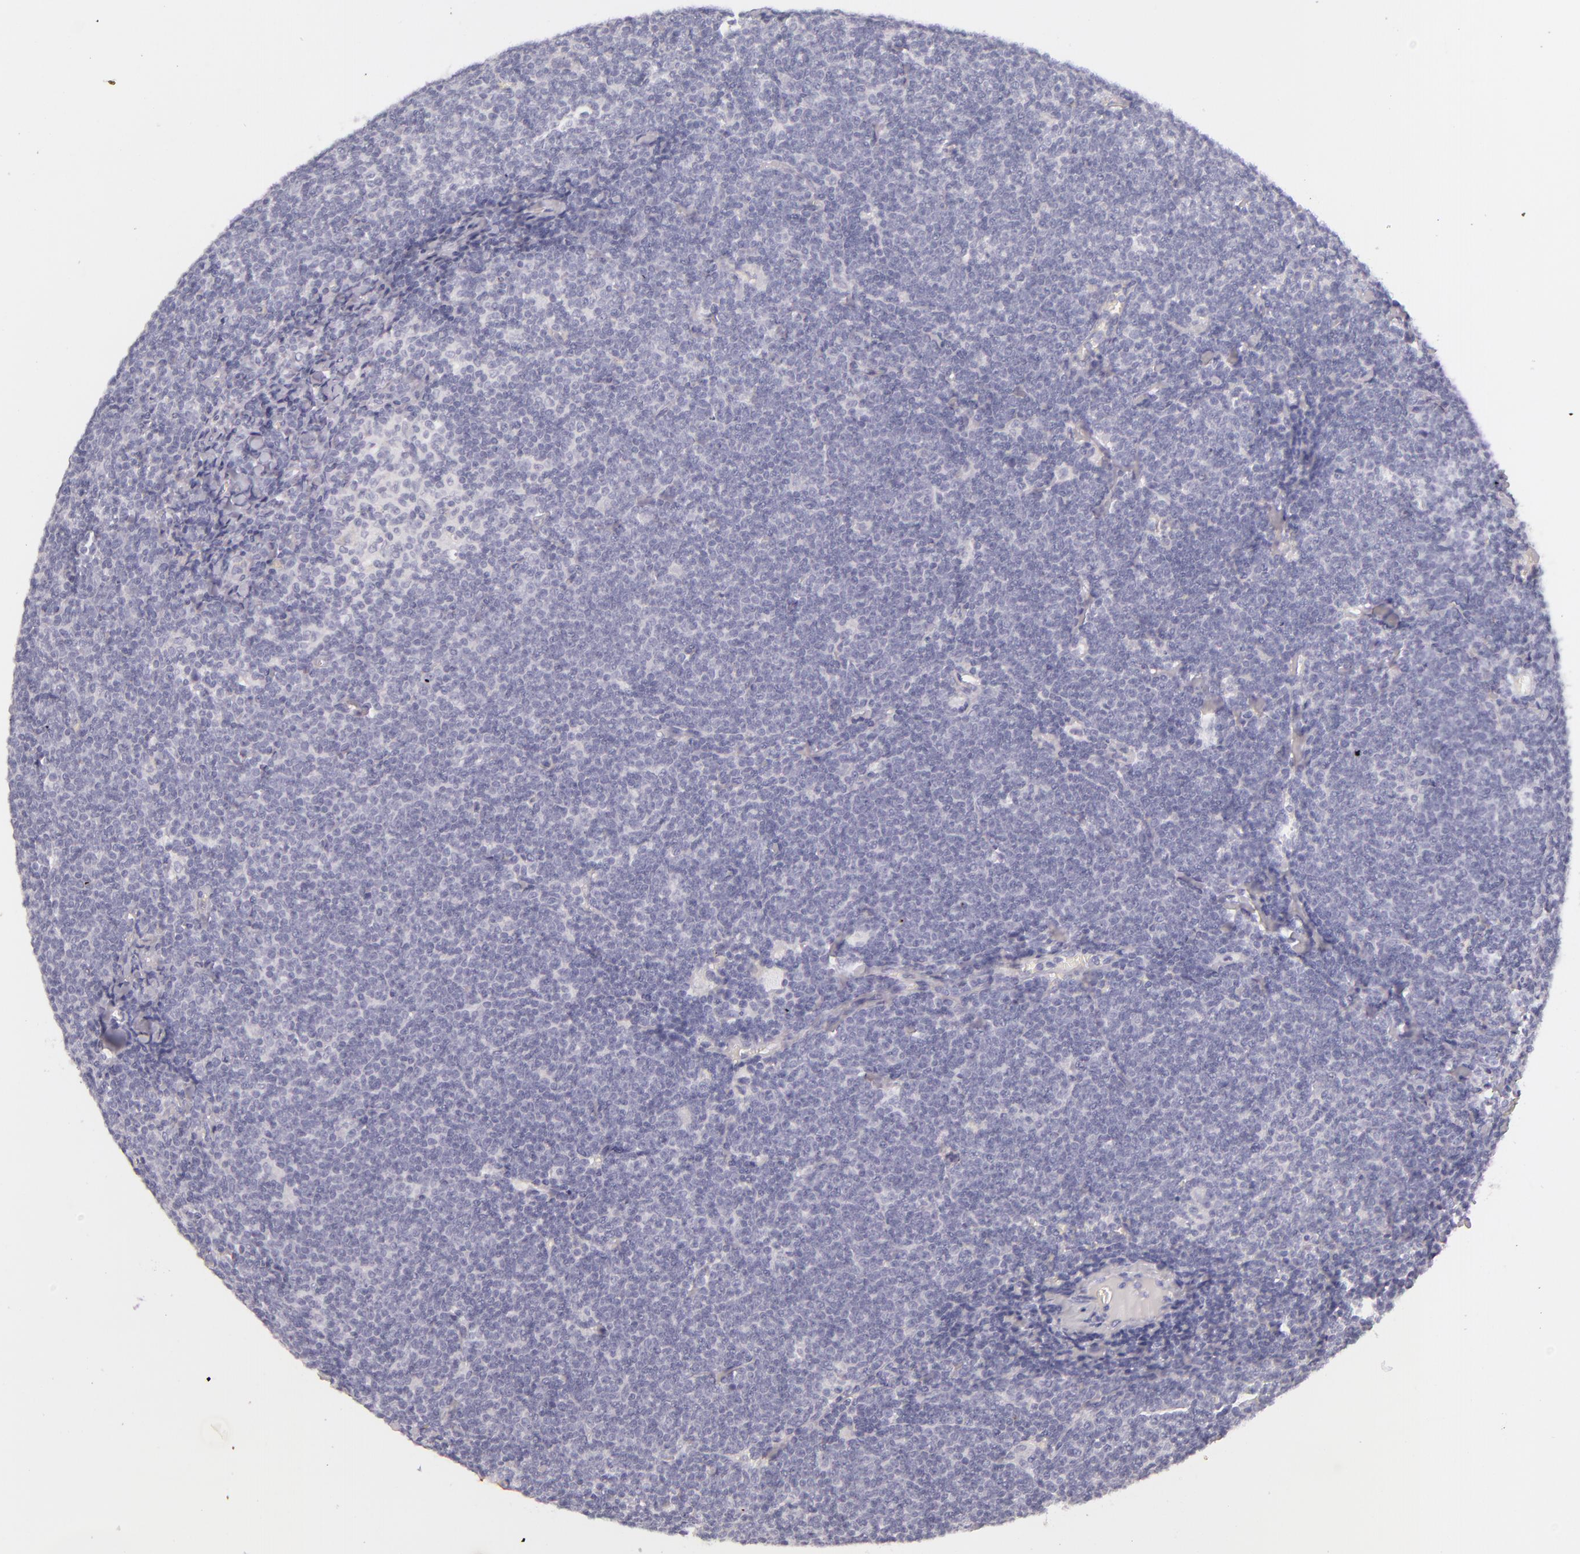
{"staining": {"intensity": "negative", "quantity": "none", "location": "none"}, "tissue": "lymphoma", "cell_type": "Tumor cells", "image_type": "cancer", "snomed": [{"axis": "morphology", "description": "Malignant lymphoma, non-Hodgkin's type, Low grade"}, {"axis": "topography", "description": "Lymph node"}], "caption": "Protein analysis of lymphoma reveals no significant positivity in tumor cells.", "gene": "INA", "patient": {"sex": "male", "age": 65}}